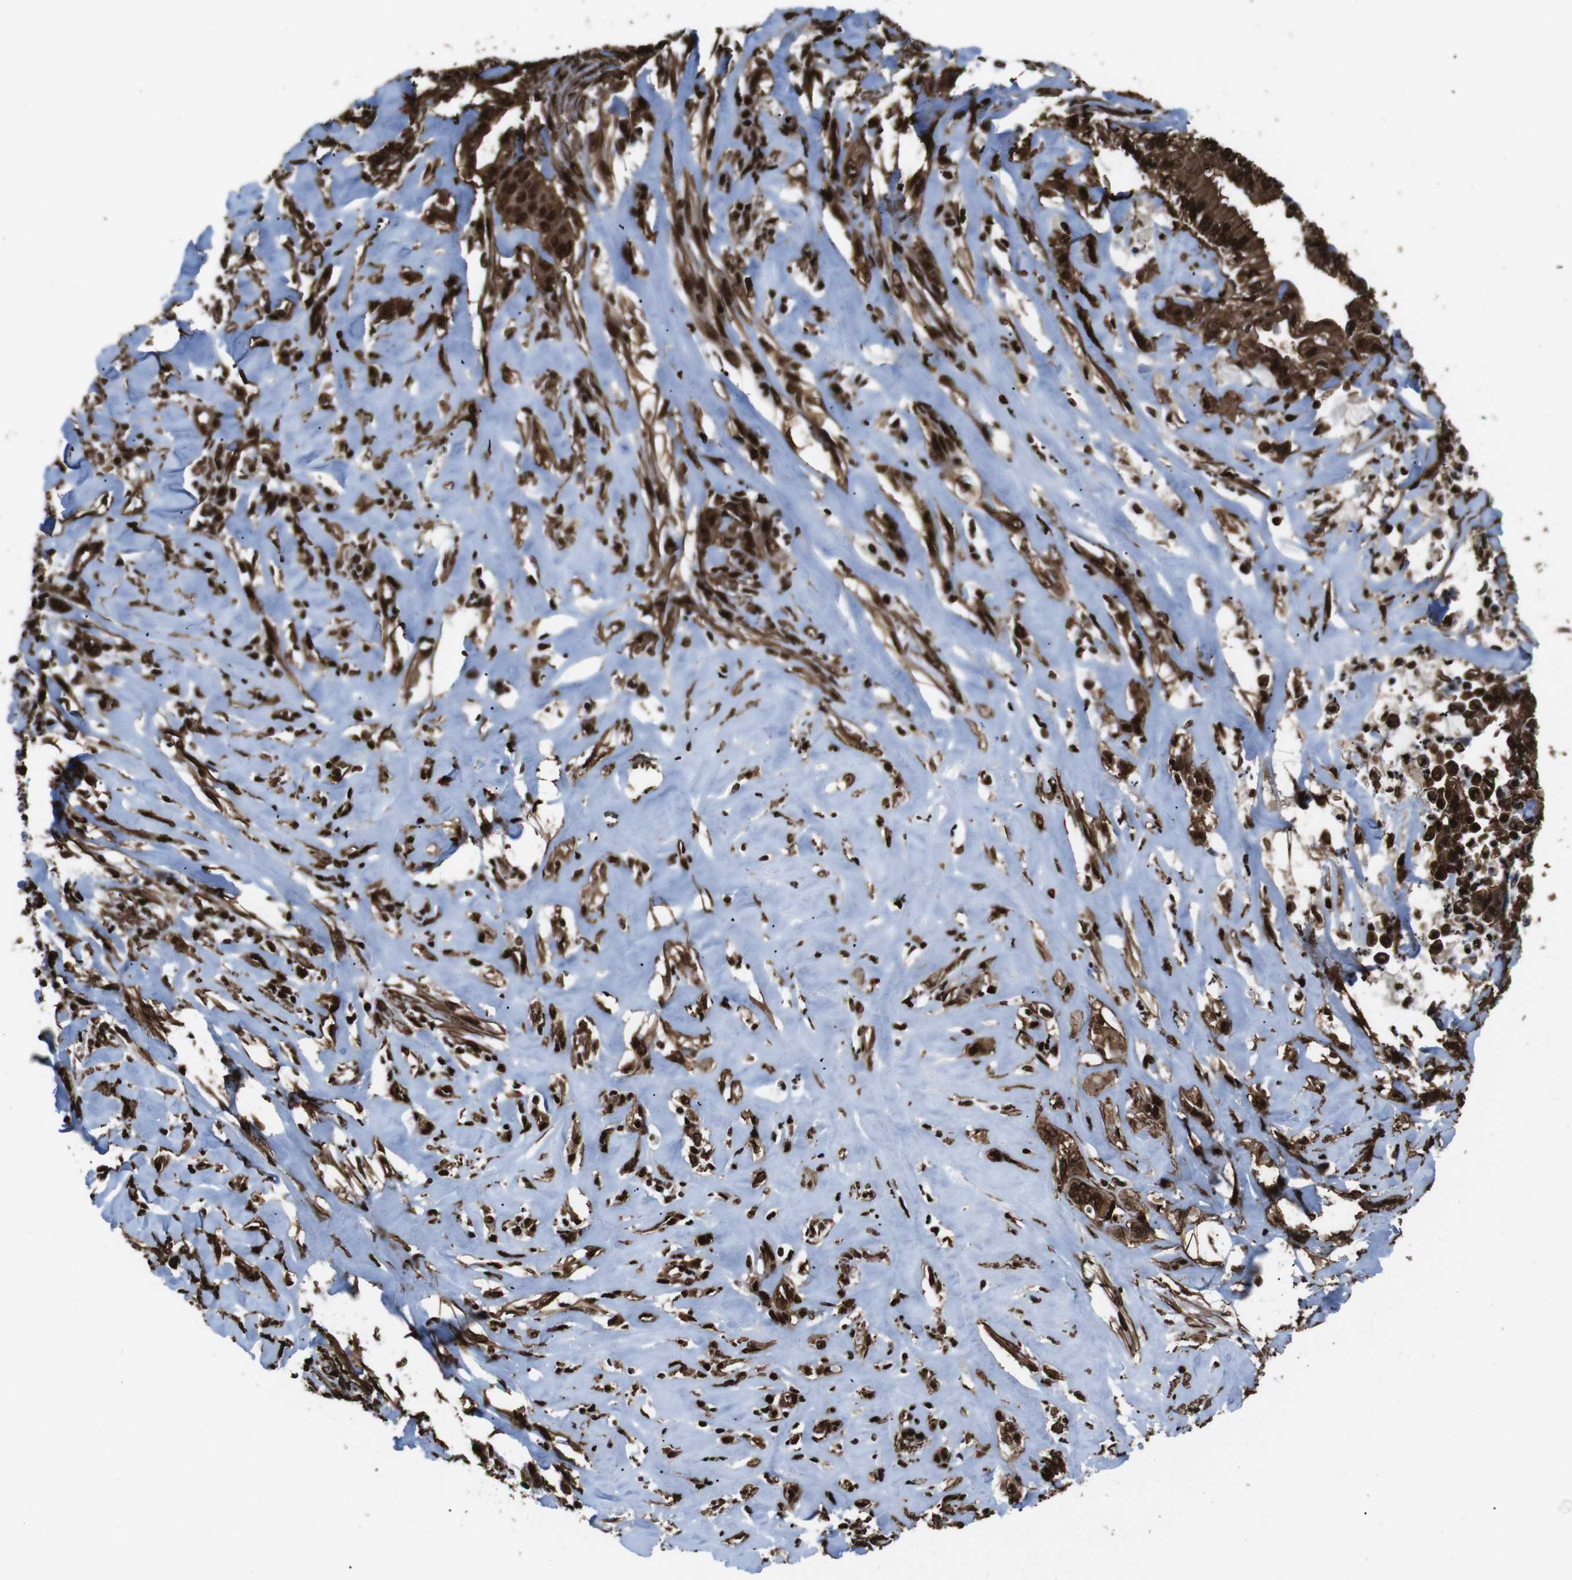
{"staining": {"intensity": "strong", "quantity": ">75%", "location": "cytoplasmic/membranous,nuclear"}, "tissue": "liver cancer", "cell_type": "Tumor cells", "image_type": "cancer", "snomed": [{"axis": "morphology", "description": "Cholangiocarcinoma"}, {"axis": "topography", "description": "Liver"}], "caption": "High-power microscopy captured an immunohistochemistry (IHC) micrograph of liver cholangiocarcinoma, revealing strong cytoplasmic/membranous and nuclear positivity in approximately >75% of tumor cells. (DAB (3,3'-diaminobenzidine) = brown stain, brightfield microscopy at high magnification).", "gene": "HNRNPU", "patient": {"sex": "female", "age": 67}}